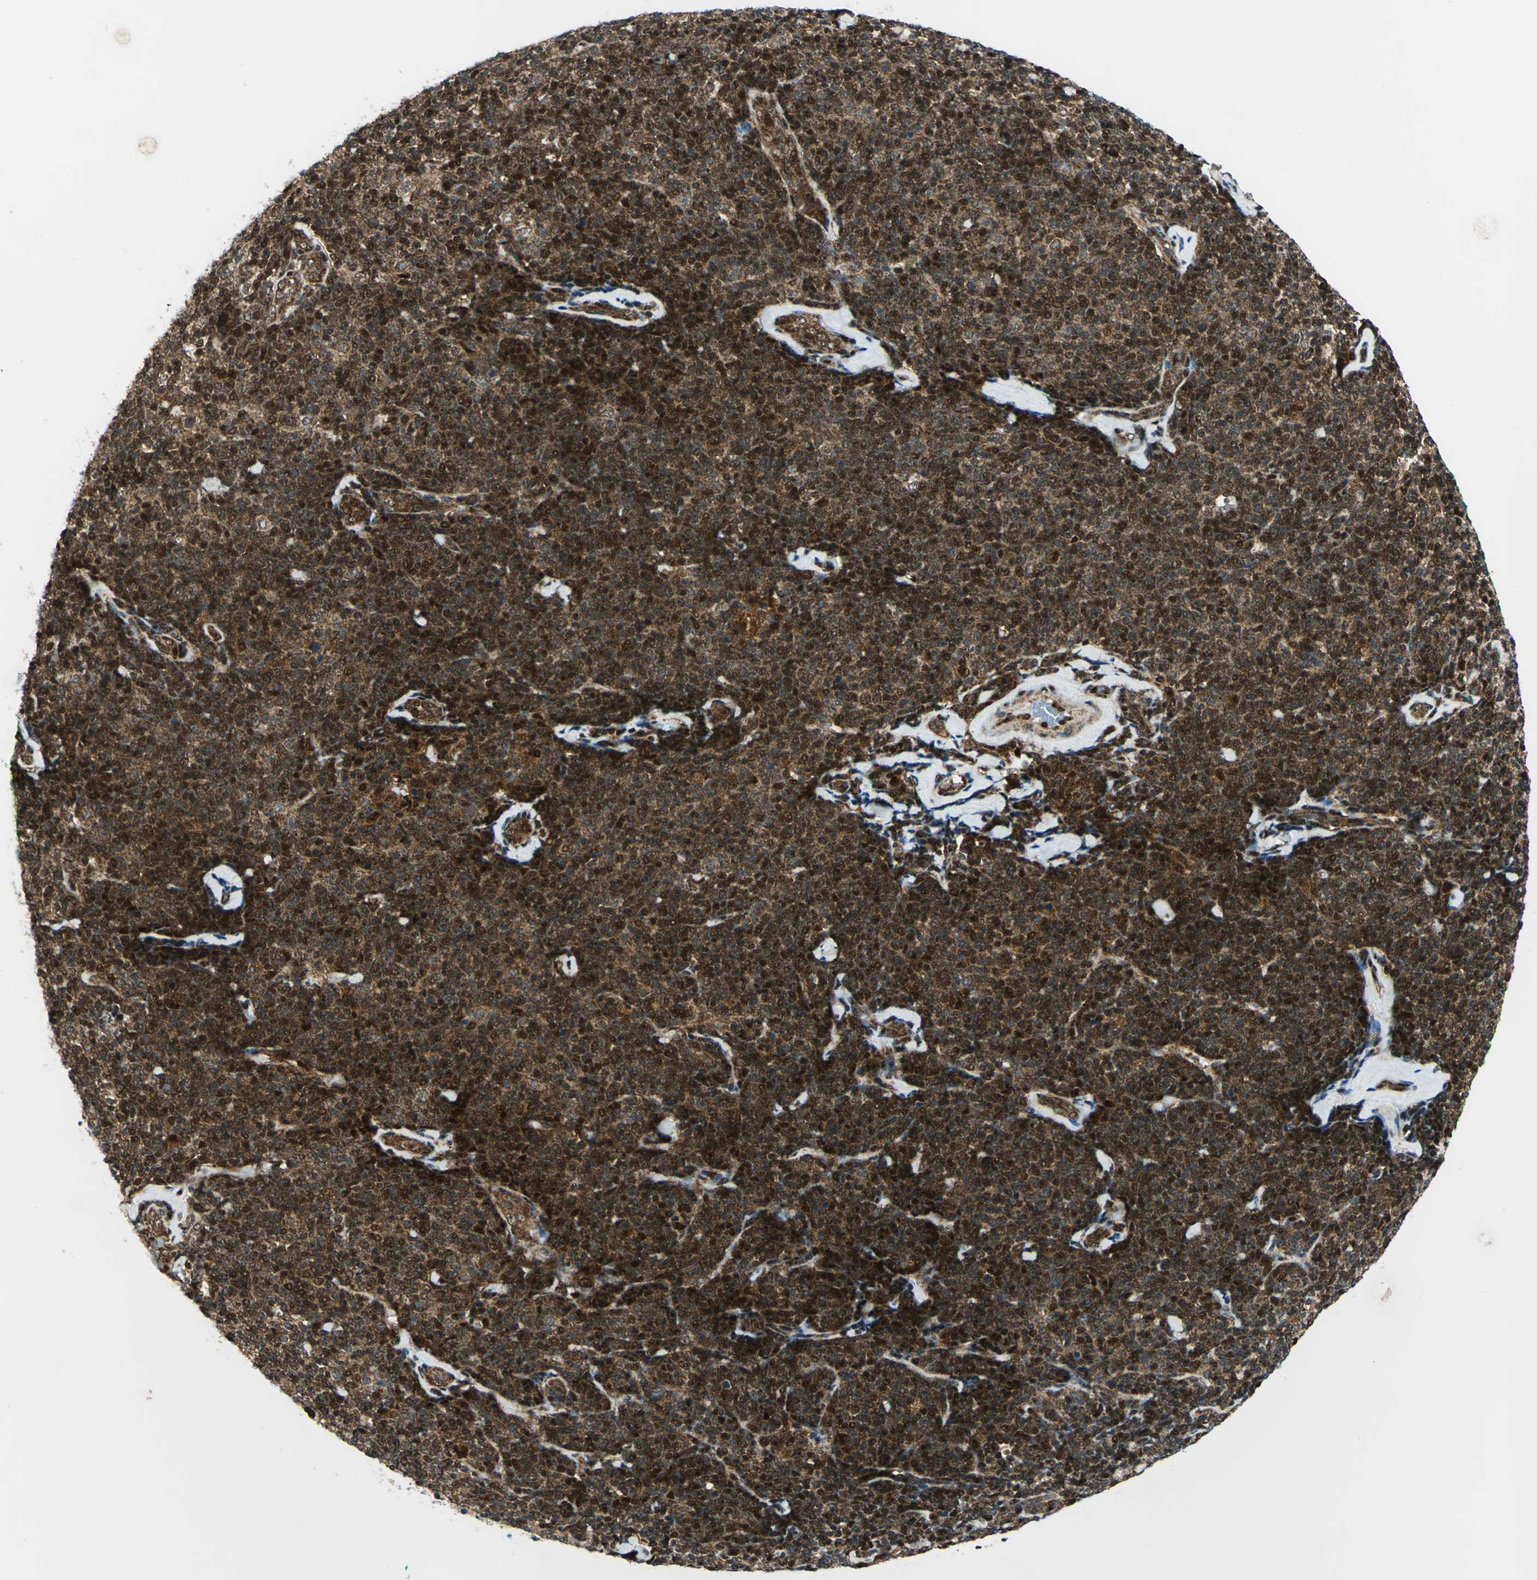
{"staining": {"intensity": "strong", "quantity": ">75%", "location": "cytoplasmic/membranous,nuclear"}, "tissue": "lymphoma", "cell_type": "Tumor cells", "image_type": "cancer", "snomed": [{"axis": "morphology", "description": "Malignant lymphoma, non-Hodgkin's type, Low grade"}, {"axis": "topography", "description": "Lymph node"}], "caption": "Human low-grade malignant lymphoma, non-Hodgkin's type stained with a brown dye shows strong cytoplasmic/membranous and nuclear positive expression in approximately >75% of tumor cells.", "gene": "COPS5", "patient": {"sex": "female", "age": 56}}